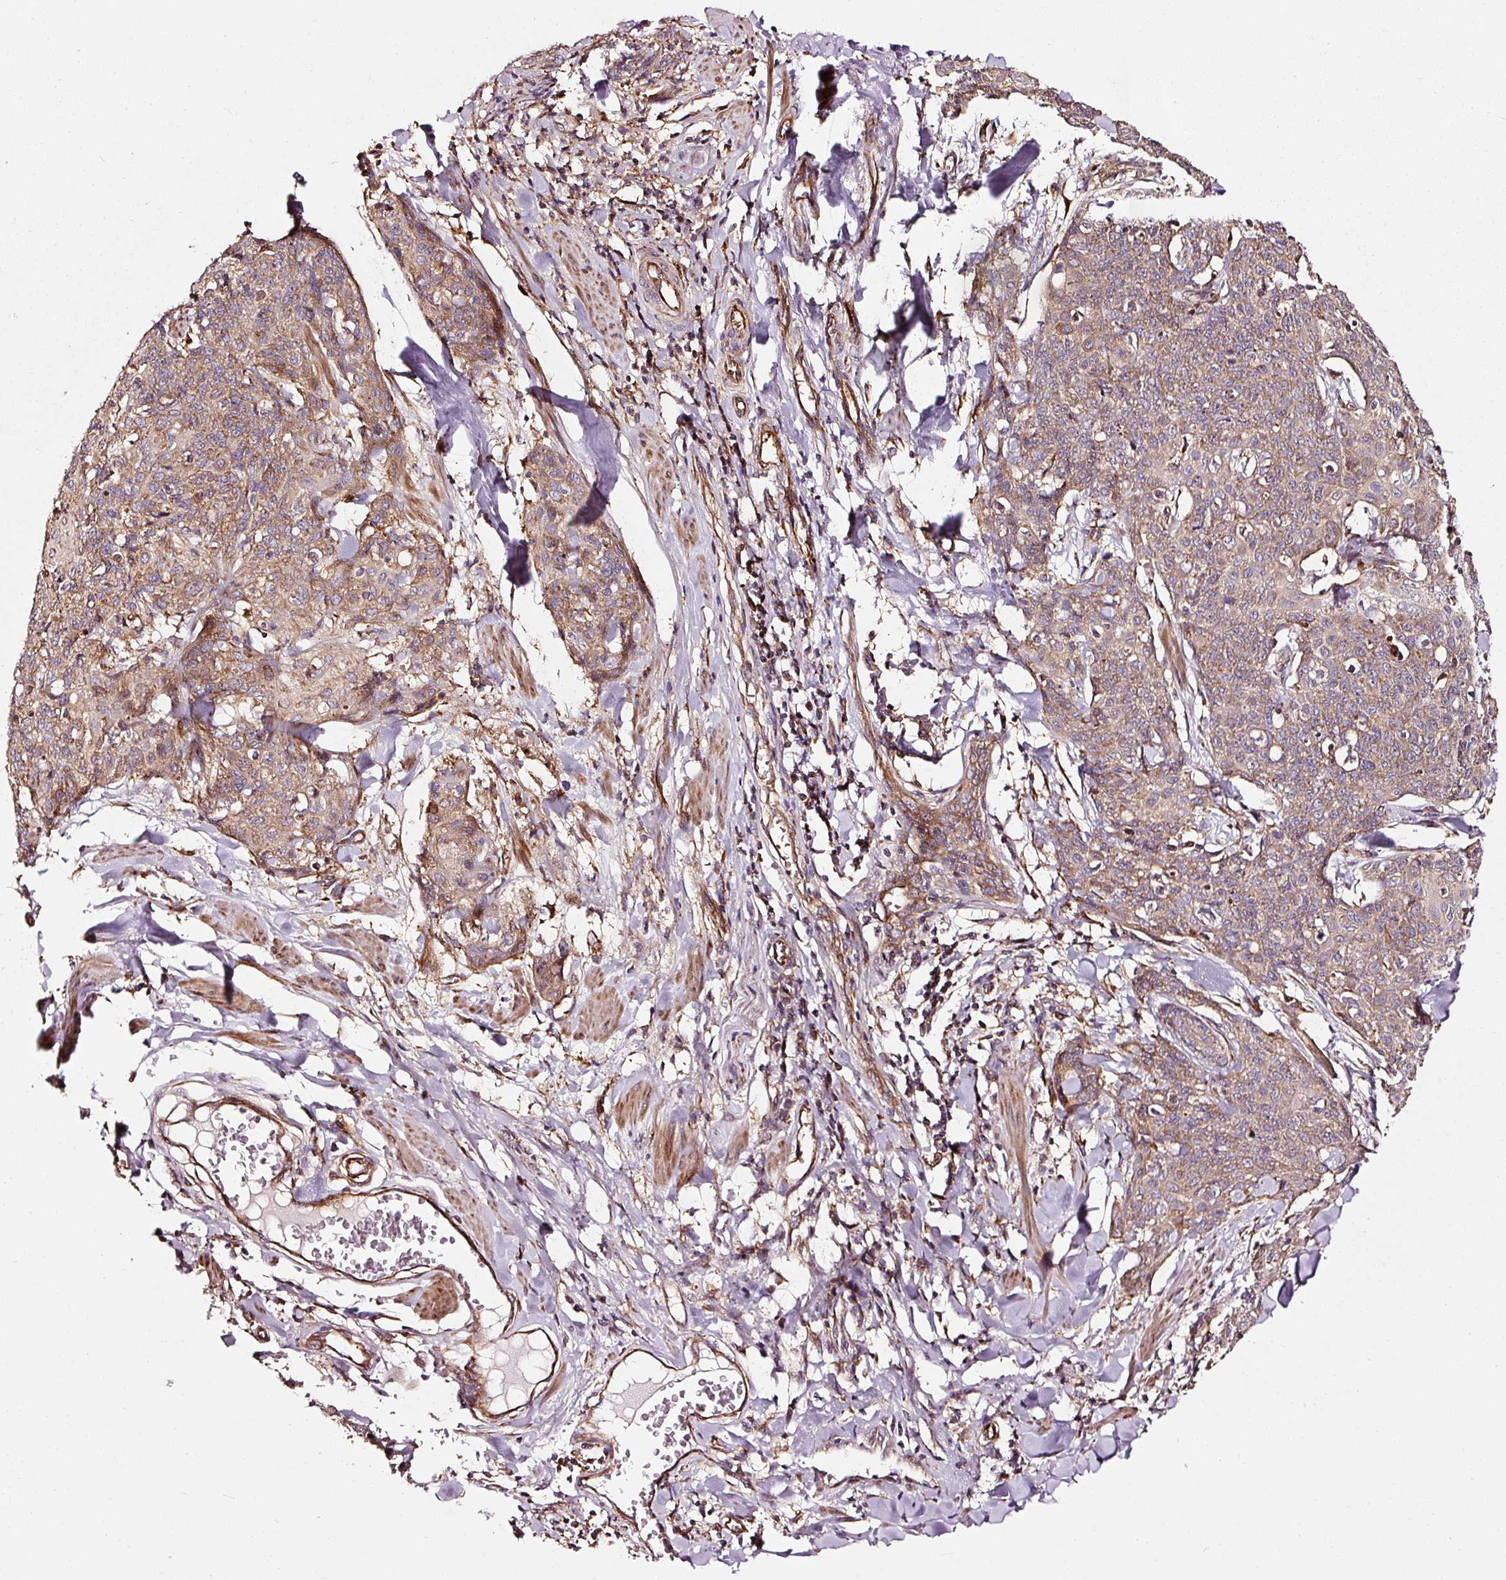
{"staining": {"intensity": "moderate", "quantity": ">75%", "location": "cytoplasmic/membranous"}, "tissue": "skin cancer", "cell_type": "Tumor cells", "image_type": "cancer", "snomed": [{"axis": "morphology", "description": "Squamous cell carcinoma, NOS"}, {"axis": "topography", "description": "Skin"}, {"axis": "topography", "description": "Vulva"}], "caption": "Moderate cytoplasmic/membranous protein positivity is appreciated in approximately >75% of tumor cells in skin squamous cell carcinoma.", "gene": "ISCU", "patient": {"sex": "female", "age": 85}}